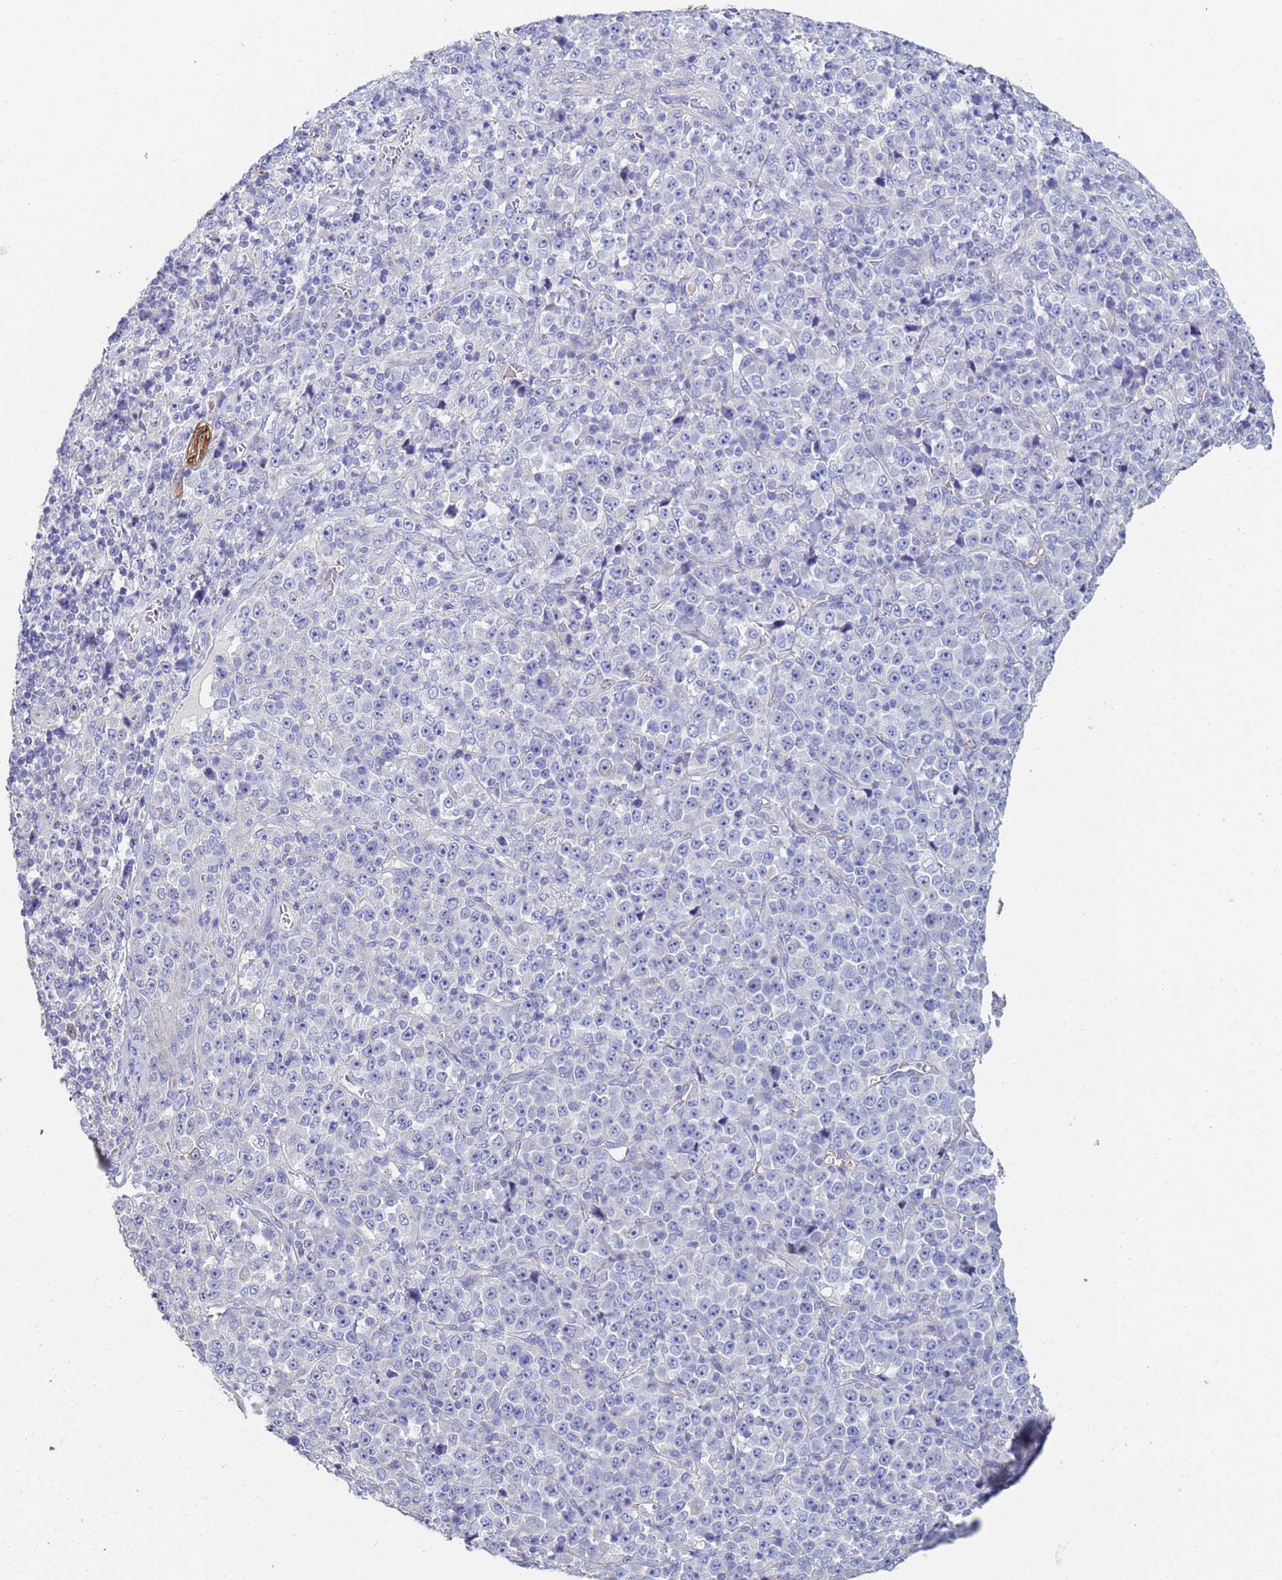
{"staining": {"intensity": "negative", "quantity": "none", "location": "none"}, "tissue": "stomach cancer", "cell_type": "Tumor cells", "image_type": "cancer", "snomed": [{"axis": "morphology", "description": "Normal tissue, NOS"}, {"axis": "morphology", "description": "Adenocarcinoma, NOS"}, {"axis": "topography", "description": "Stomach, upper"}, {"axis": "topography", "description": "Stomach"}], "caption": "This is an IHC micrograph of adenocarcinoma (stomach). There is no positivity in tumor cells.", "gene": "ABCA8", "patient": {"sex": "male", "age": 59}}